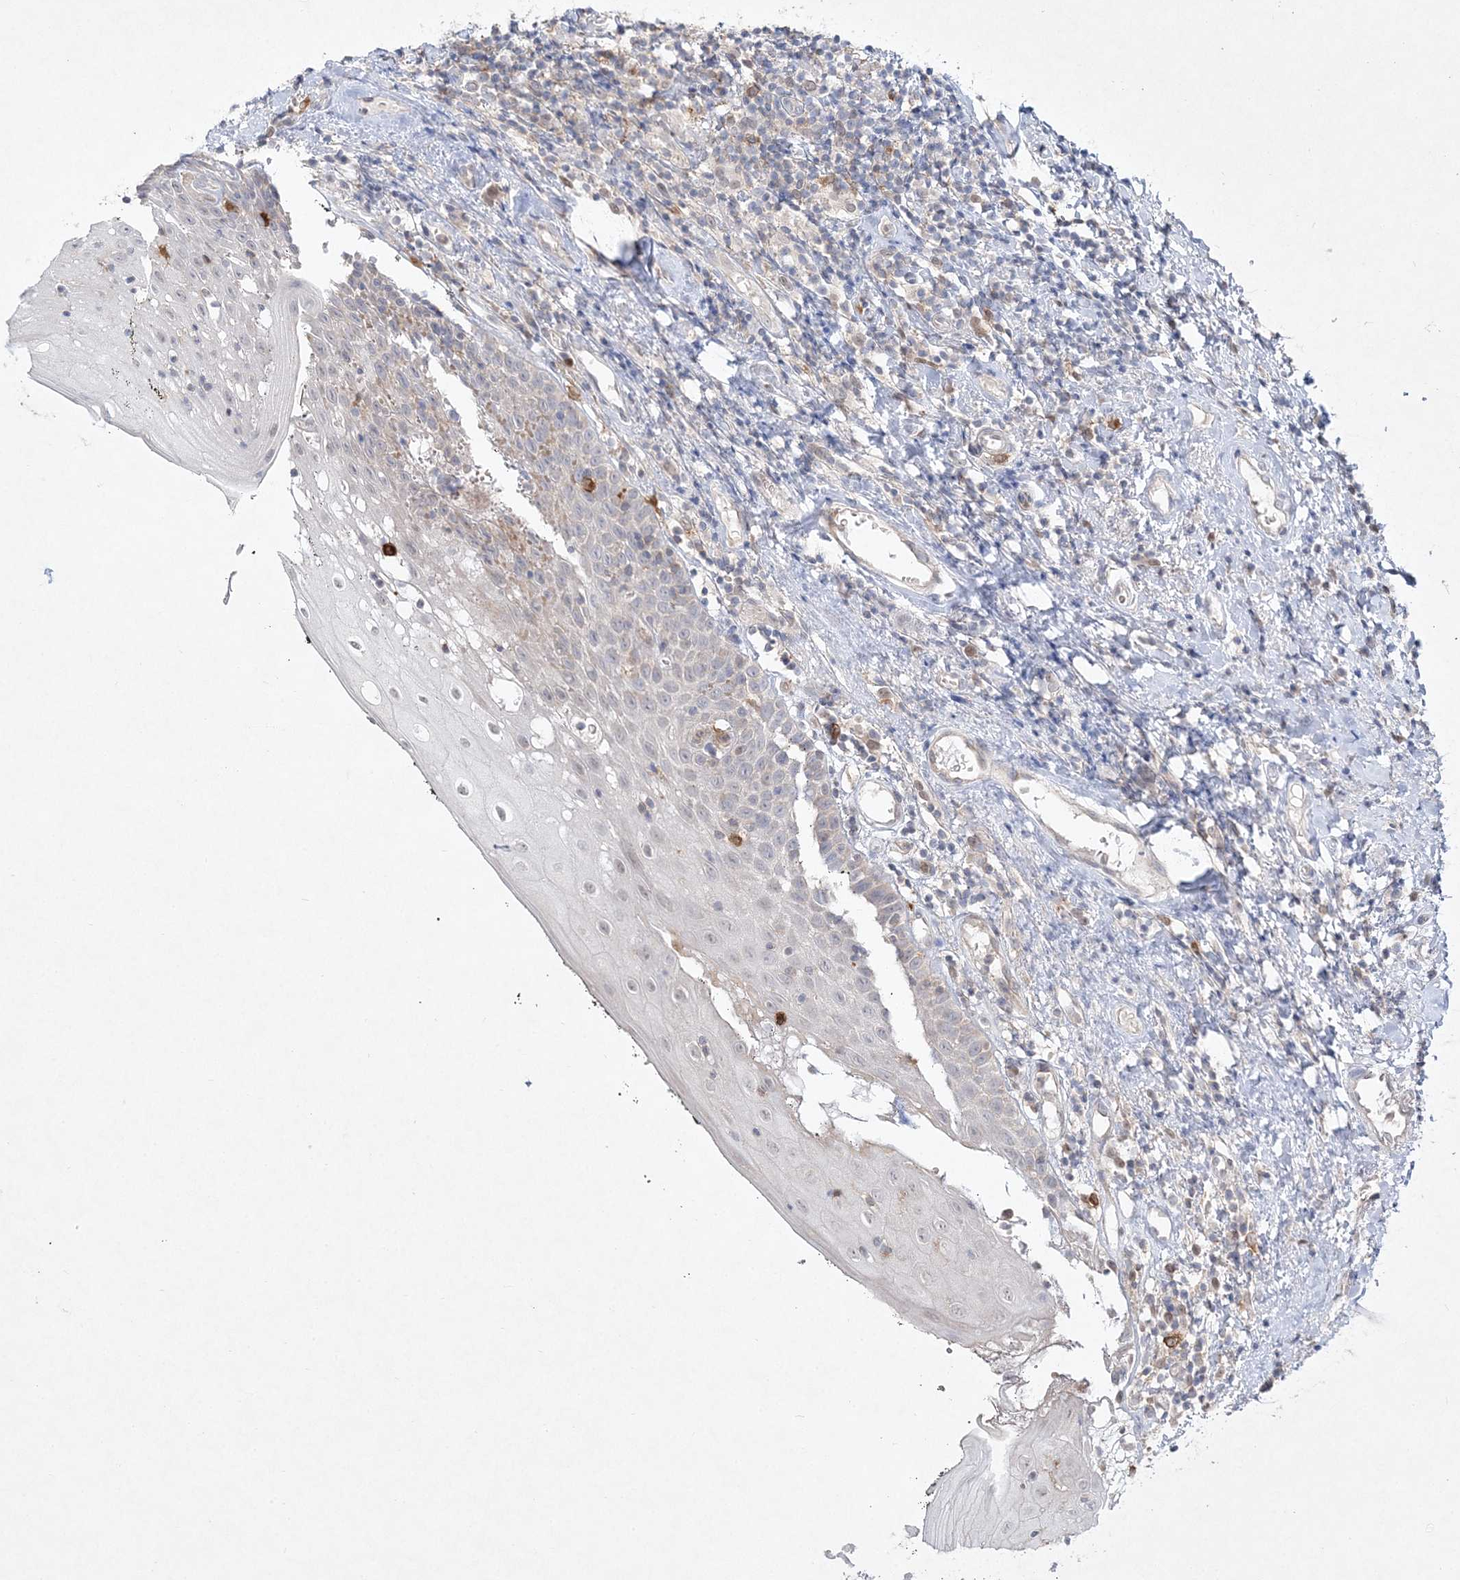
{"staining": {"intensity": "negative", "quantity": "none", "location": "none"}, "tissue": "oral mucosa", "cell_type": "Squamous epithelial cells", "image_type": "normal", "snomed": [{"axis": "morphology", "description": "Normal tissue, NOS"}, {"axis": "topography", "description": "Oral tissue"}], "caption": "The micrograph displays no staining of squamous epithelial cells in benign oral mucosa.", "gene": "CLNK", "patient": {"sex": "male", "age": 74}}